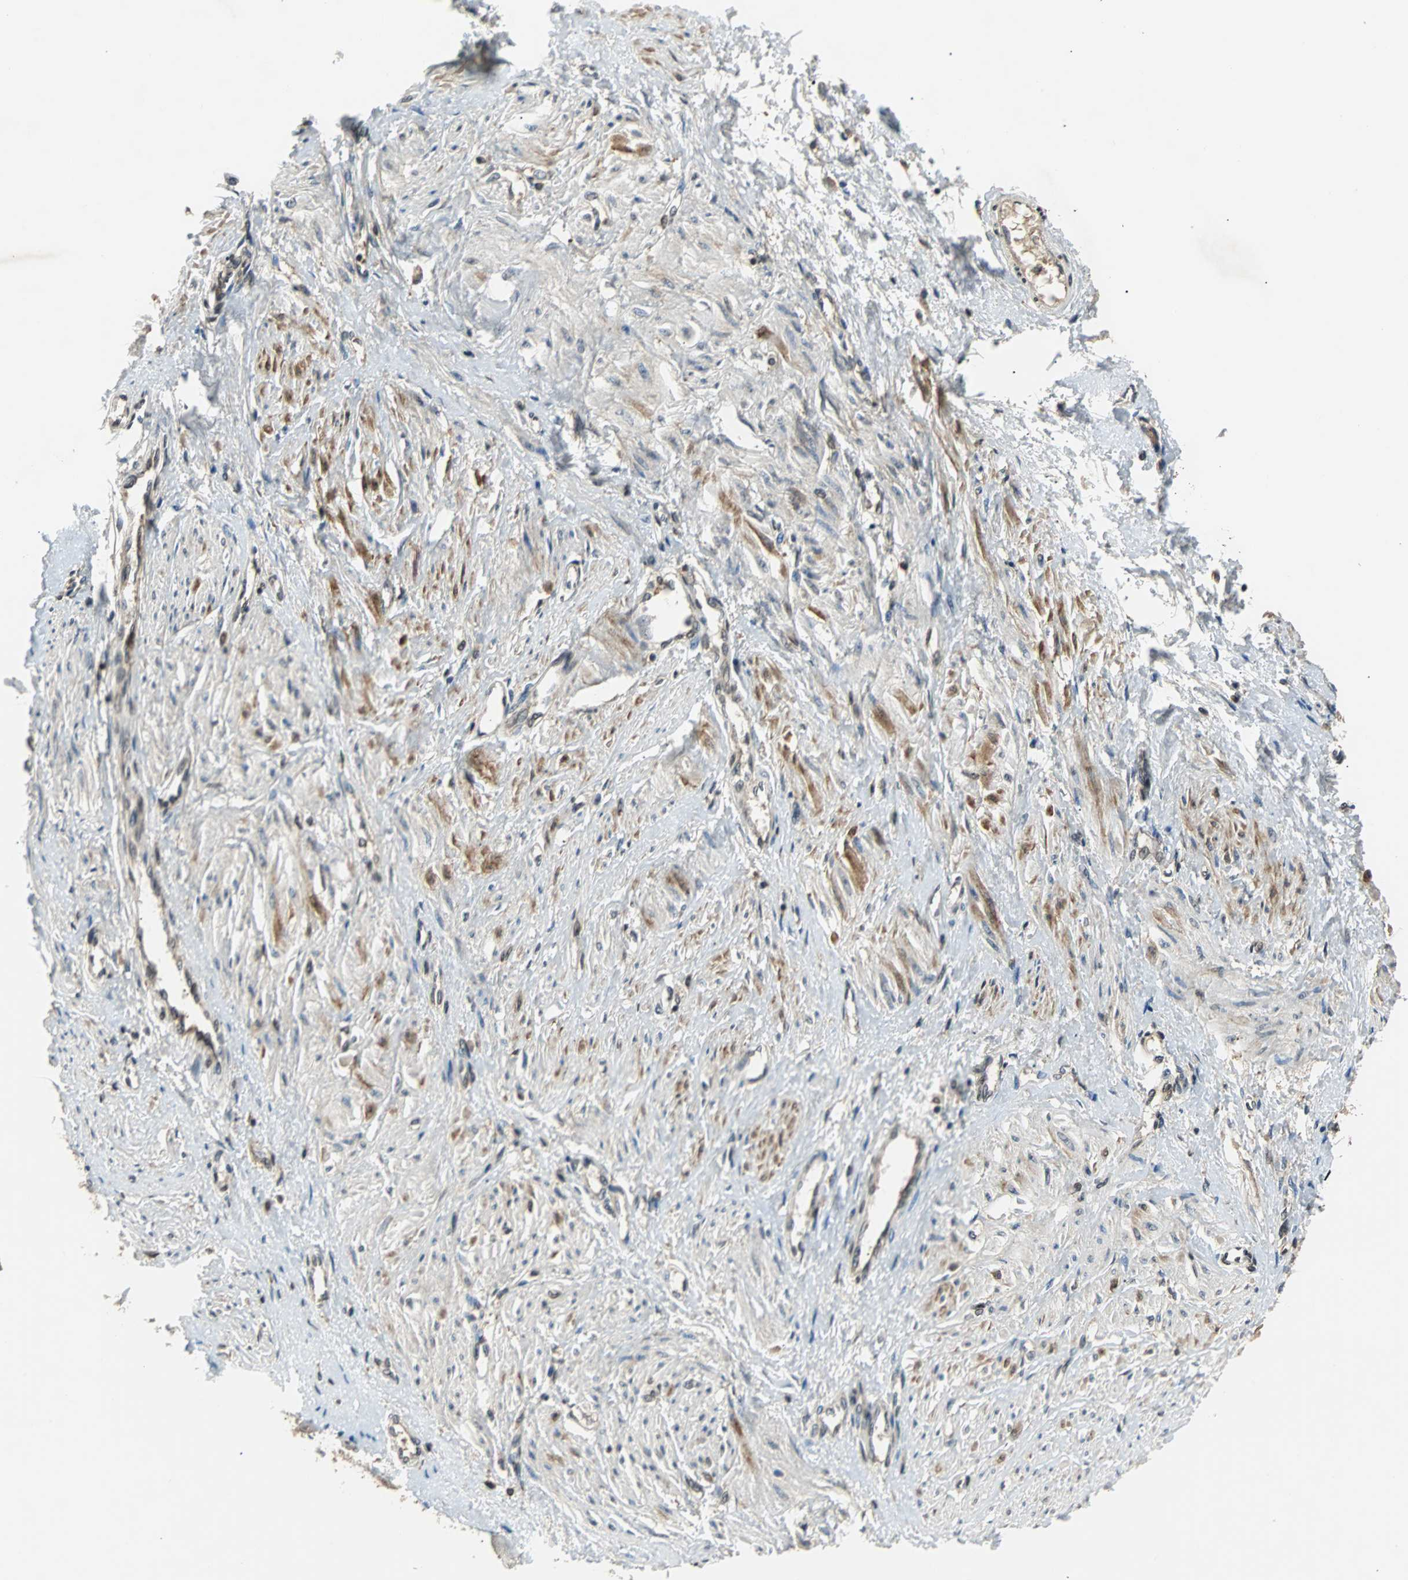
{"staining": {"intensity": "moderate", "quantity": ">75%", "location": "nuclear"}, "tissue": "smooth muscle", "cell_type": "Smooth muscle cells", "image_type": "normal", "snomed": [{"axis": "morphology", "description": "Normal tissue, NOS"}, {"axis": "topography", "description": "Smooth muscle"}, {"axis": "topography", "description": "Uterus"}], "caption": "Smooth muscle stained with a protein marker reveals moderate staining in smooth muscle cells.", "gene": "PHC1", "patient": {"sex": "female", "age": 39}}